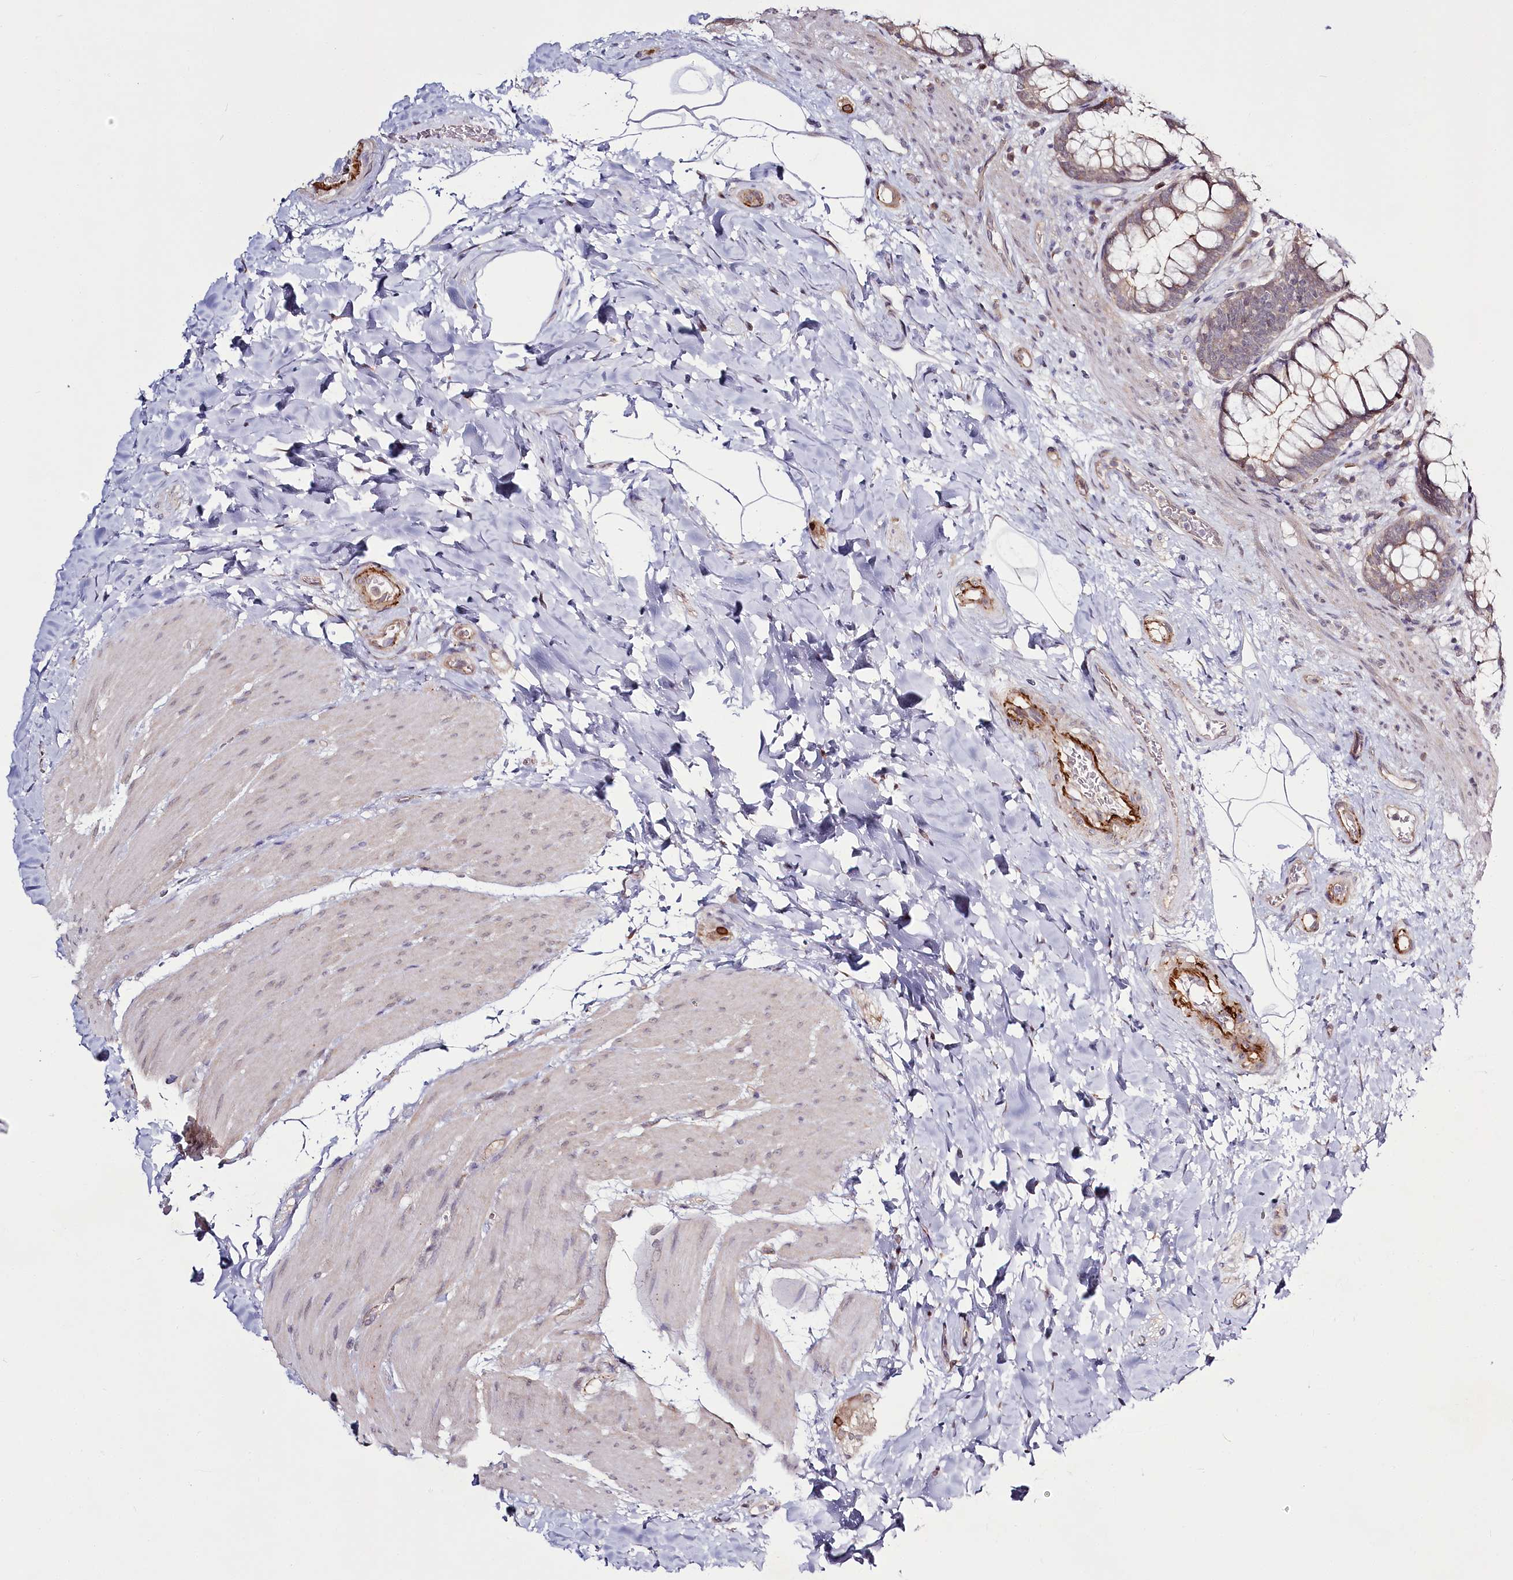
{"staining": {"intensity": "weak", "quantity": "25%-75%", "location": "cytoplasmic/membranous"}, "tissue": "rectum", "cell_type": "Glandular cells", "image_type": "normal", "snomed": [{"axis": "morphology", "description": "Normal tissue, NOS"}, {"axis": "topography", "description": "Rectum"}], "caption": "Rectum stained for a protein displays weak cytoplasmic/membranous positivity in glandular cells. The protein of interest is stained brown, and the nuclei are stained in blue (DAB IHC with brightfield microscopy, high magnification).", "gene": "SPINK13", "patient": {"sex": "male", "age": 64}}